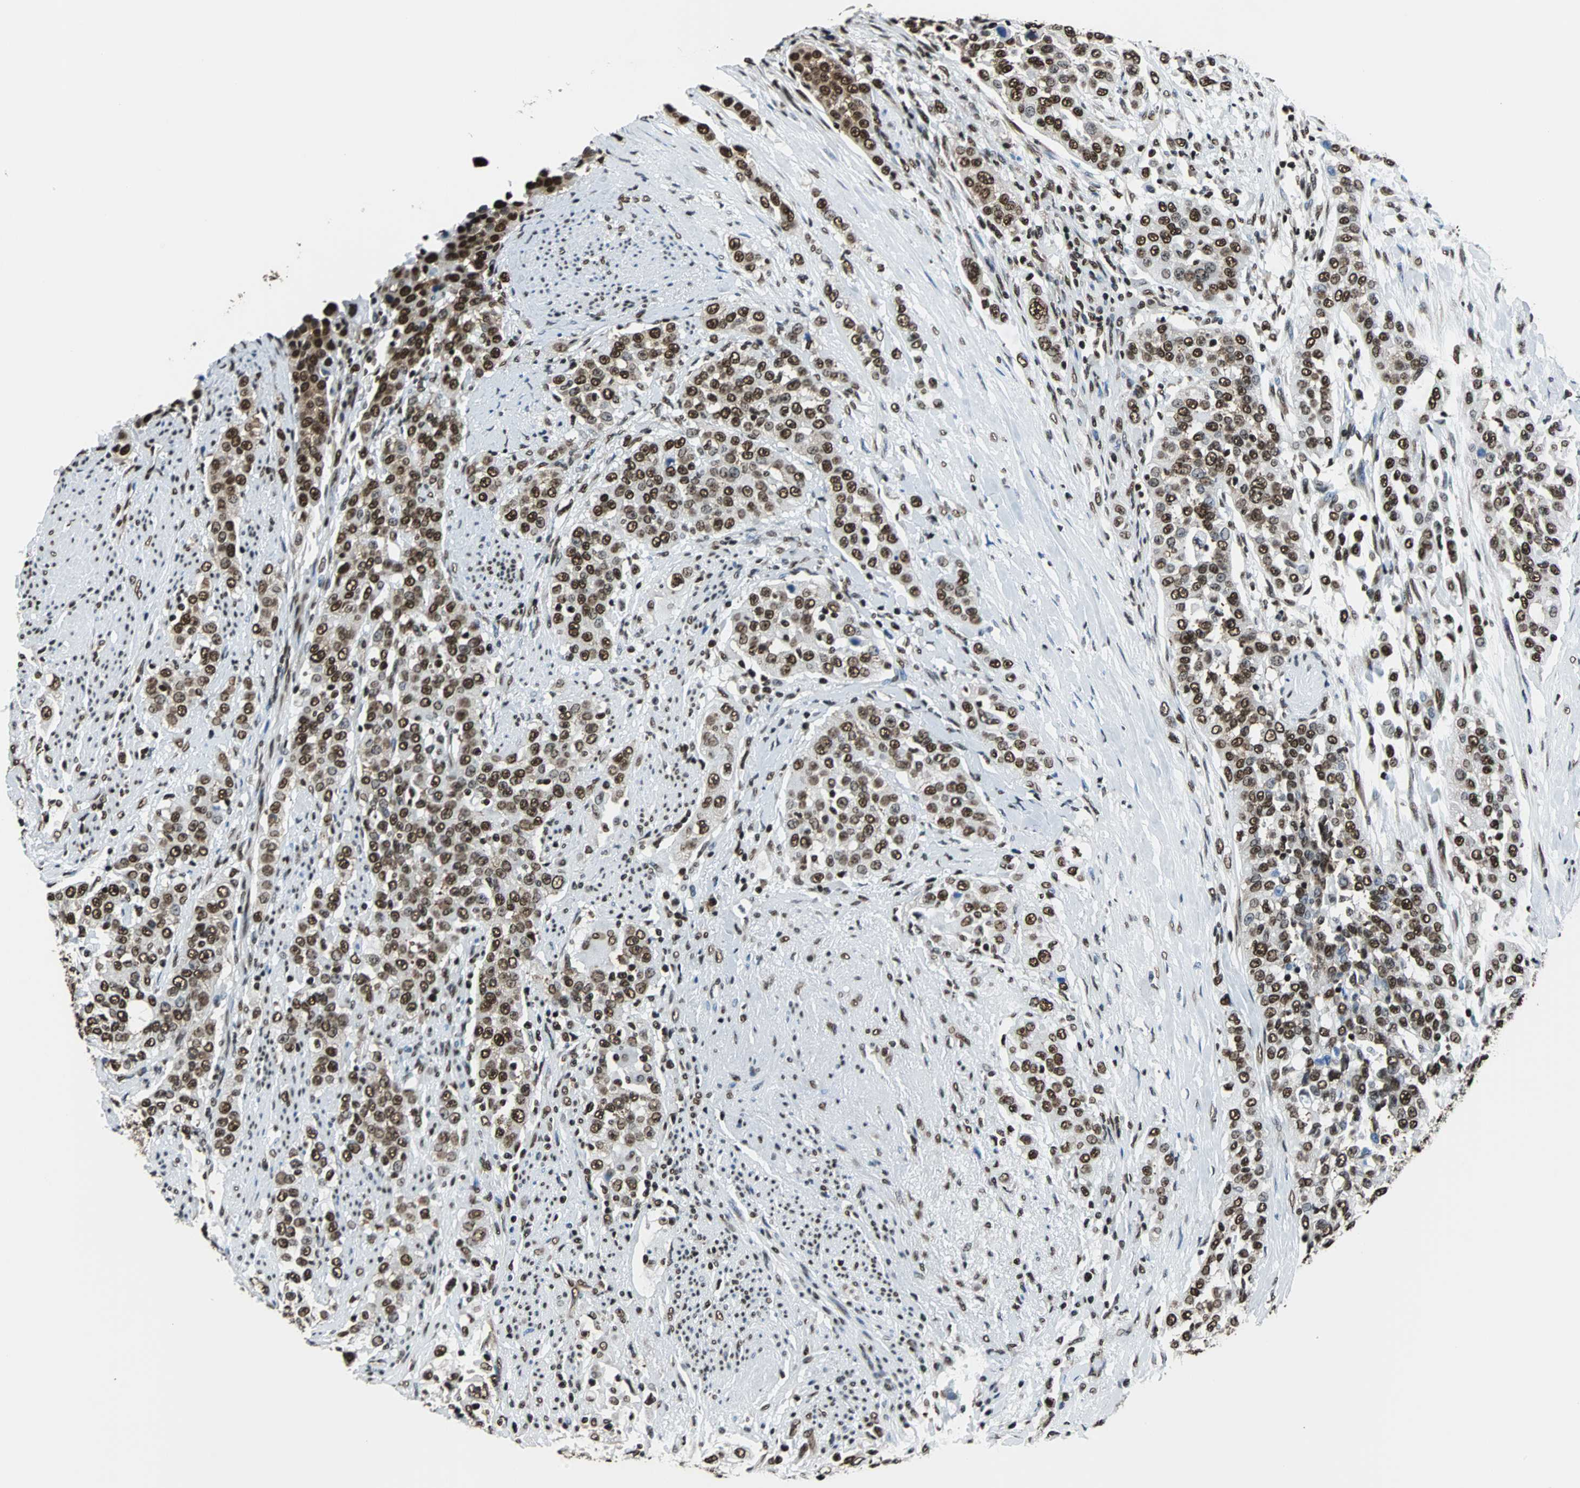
{"staining": {"intensity": "strong", "quantity": ">75%", "location": "cytoplasmic/membranous,nuclear"}, "tissue": "urothelial cancer", "cell_type": "Tumor cells", "image_type": "cancer", "snomed": [{"axis": "morphology", "description": "Urothelial carcinoma, High grade"}, {"axis": "topography", "description": "Urinary bladder"}], "caption": "This micrograph demonstrates immunohistochemistry (IHC) staining of human high-grade urothelial carcinoma, with high strong cytoplasmic/membranous and nuclear positivity in about >75% of tumor cells.", "gene": "FUBP1", "patient": {"sex": "female", "age": 80}}